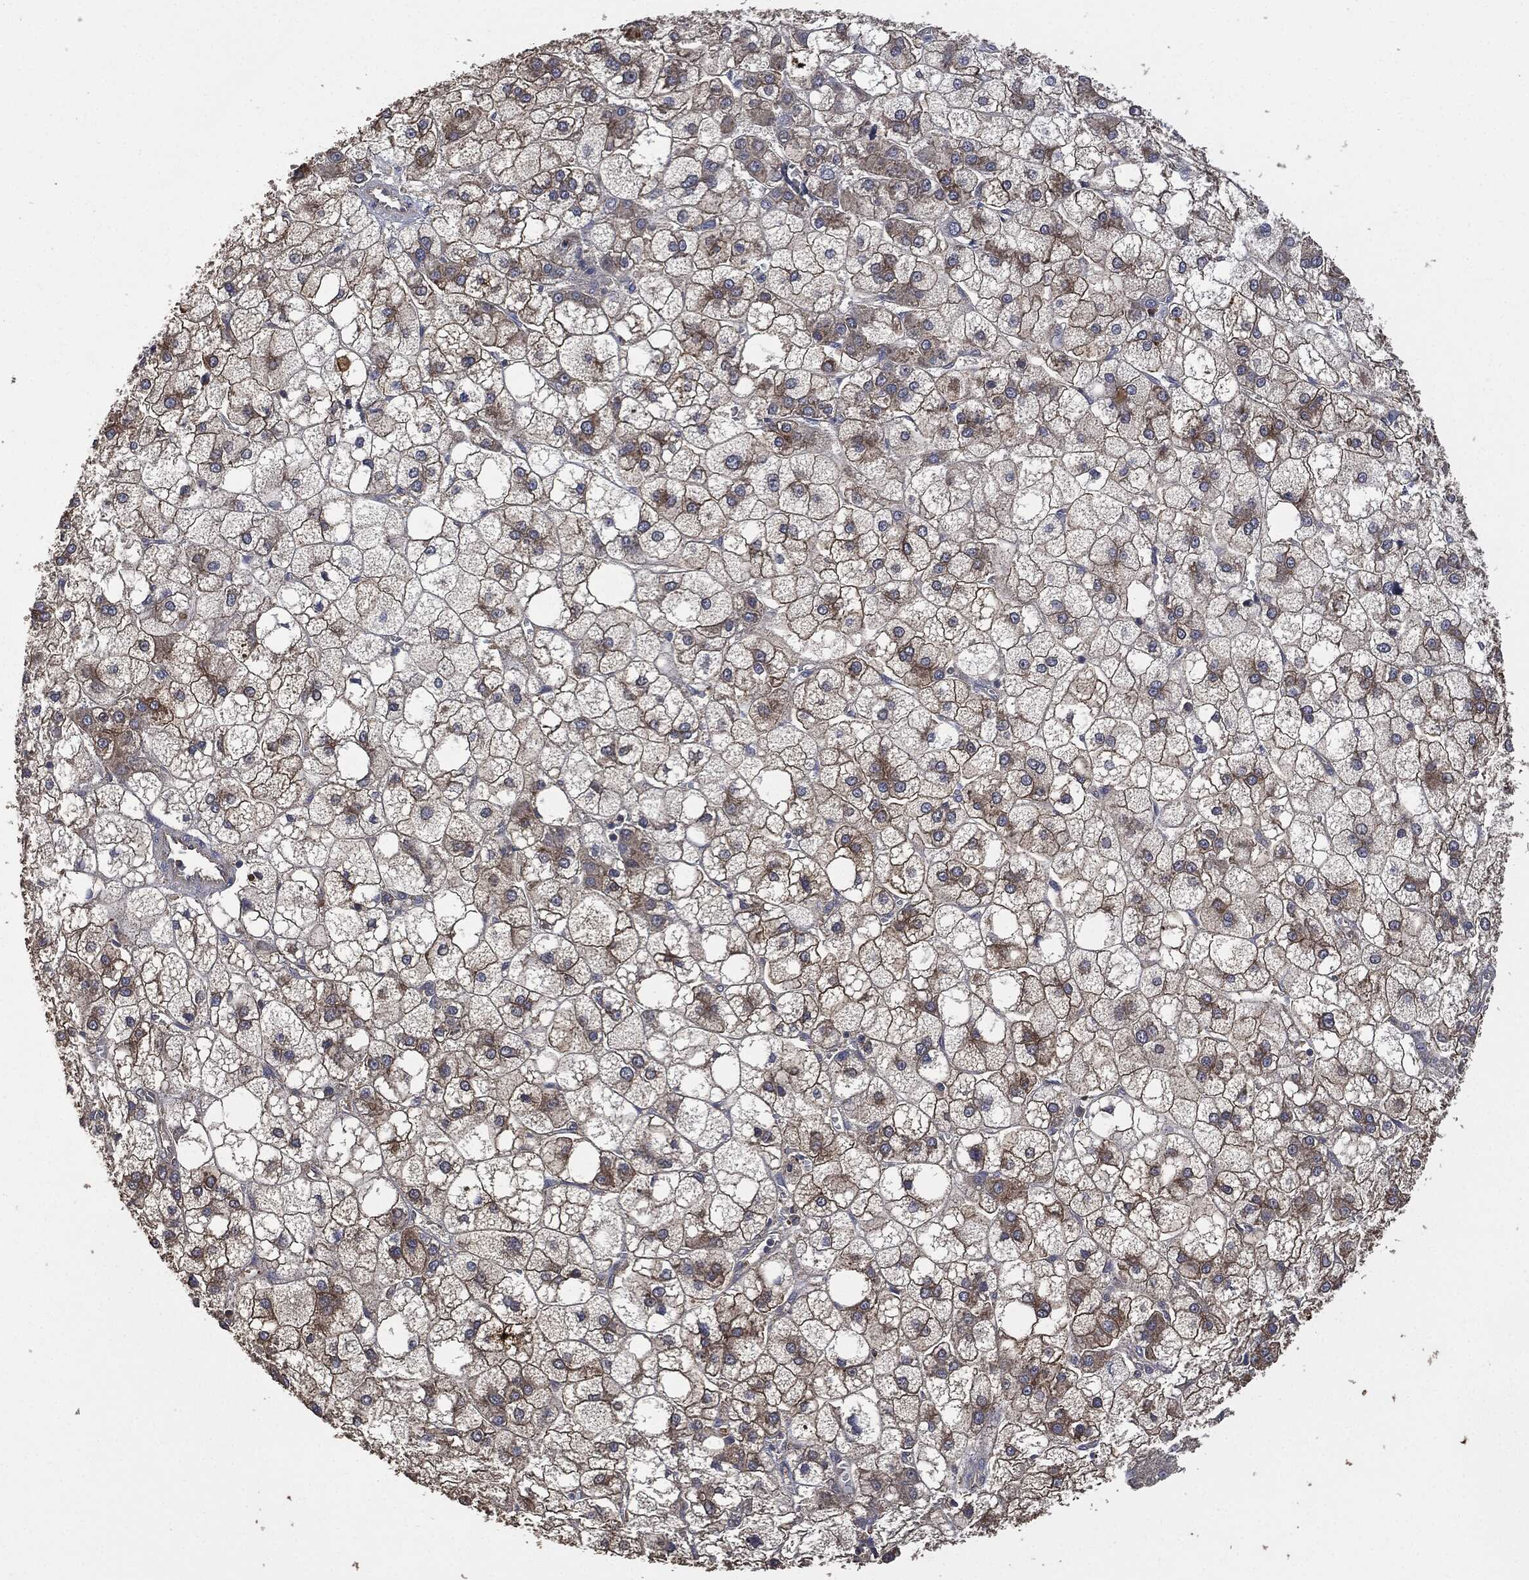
{"staining": {"intensity": "strong", "quantity": "<25%", "location": "cytoplasmic/membranous"}, "tissue": "liver cancer", "cell_type": "Tumor cells", "image_type": "cancer", "snomed": [{"axis": "morphology", "description": "Carcinoma, Hepatocellular, NOS"}, {"axis": "topography", "description": "Liver"}], "caption": "A brown stain labels strong cytoplasmic/membranous staining of a protein in hepatocellular carcinoma (liver) tumor cells.", "gene": "MSLN", "patient": {"sex": "male", "age": 73}}